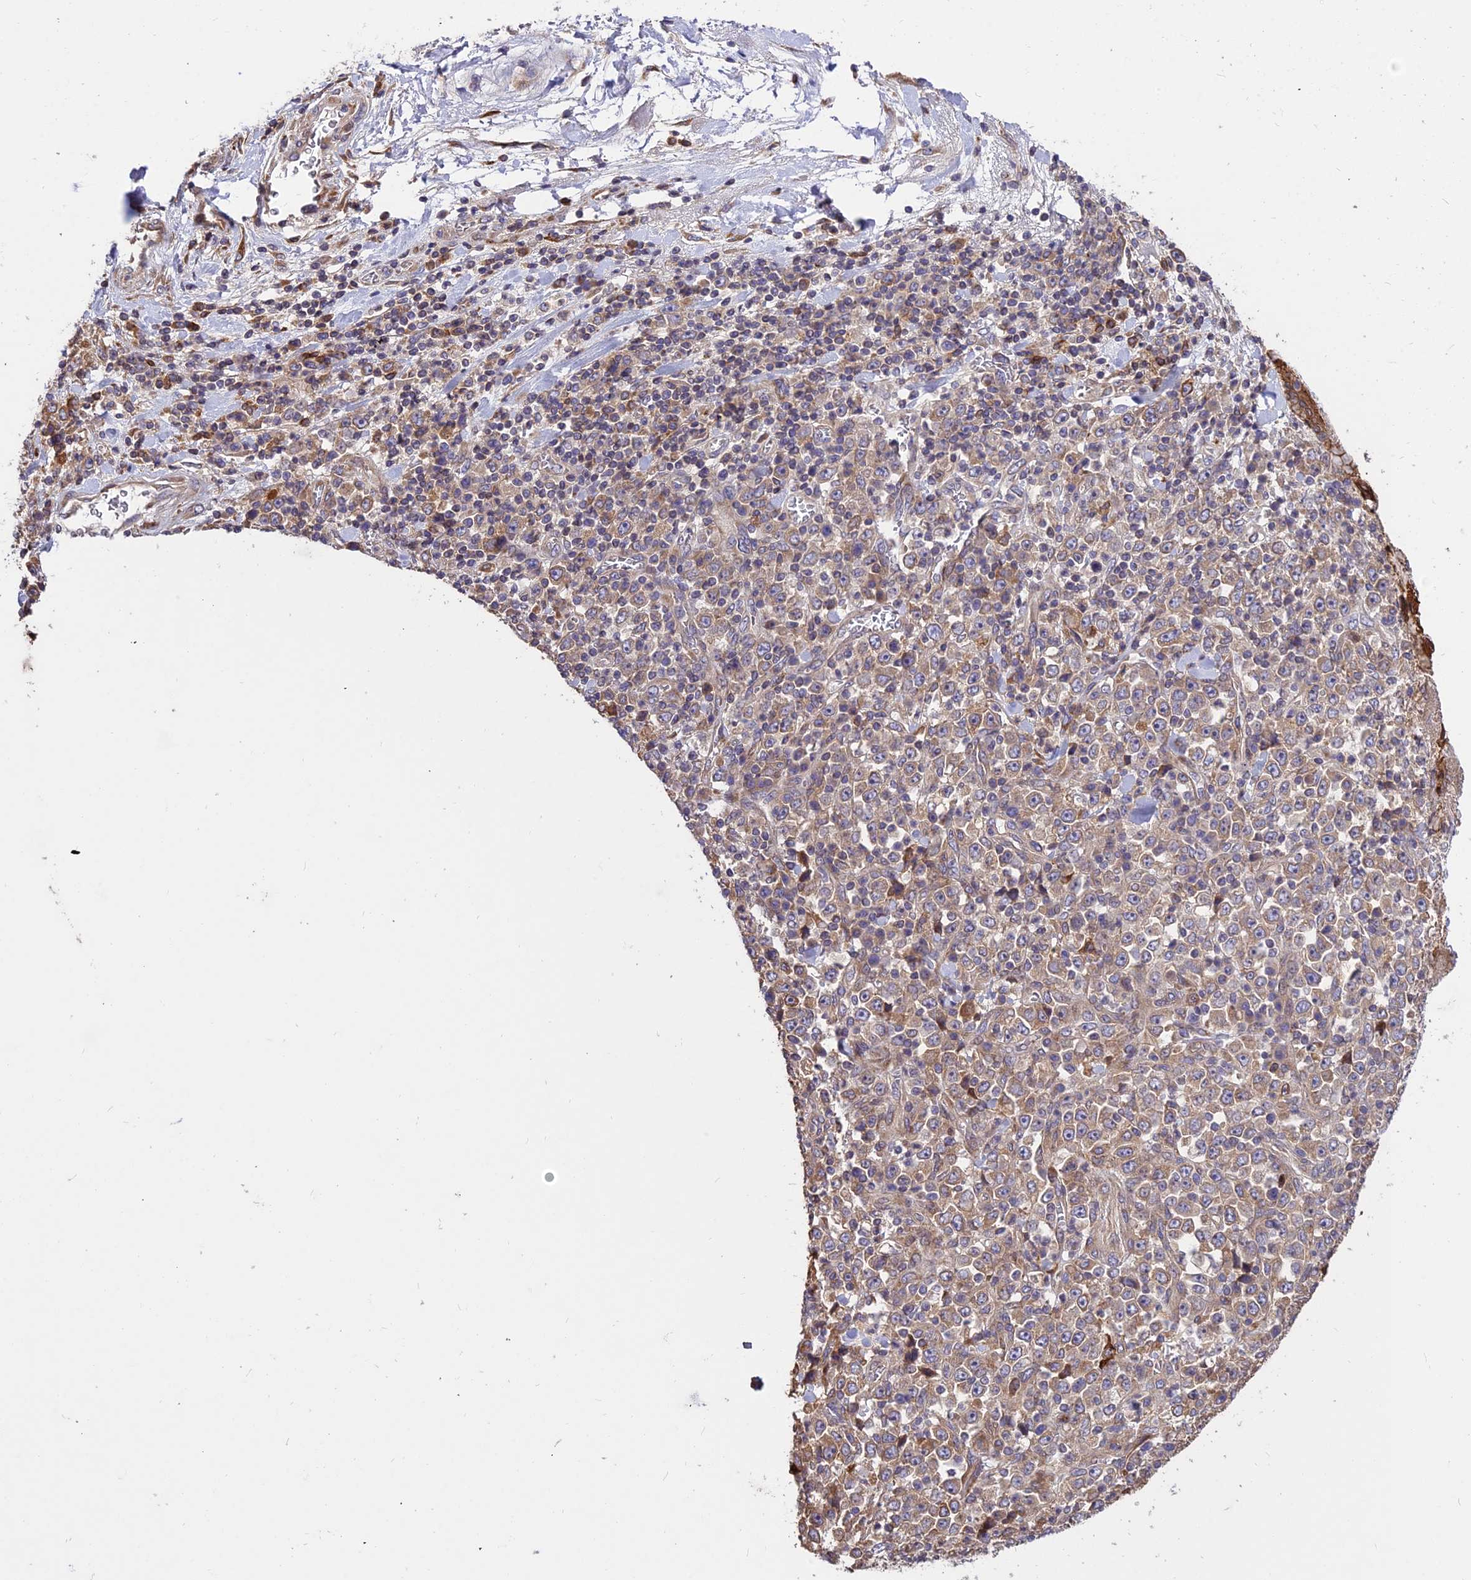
{"staining": {"intensity": "moderate", "quantity": ">75%", "location": "cytoplasmic/membranous"}, "tissue": "stomach cancer", "cell_type": "Tumor cells", "image_type": "cancer", "snomed": [{"axis": "morphology", "description": "Normal tissue, NOS"}, {"axis": "morphology", "description": "Adenocarcinoma, NOS"}, {"axis": "topography", "description": "Stomach, upper"}, {"axis": "topography", "description": "Stomach"}], "caption": "This is a histology image of IHC staining of stomach cancer, which shows moderate expression in the cytoplasmic/membranous of tumor cells.", "gene": "ROCK1", "patient": {"sex": "male", "age": 59}}